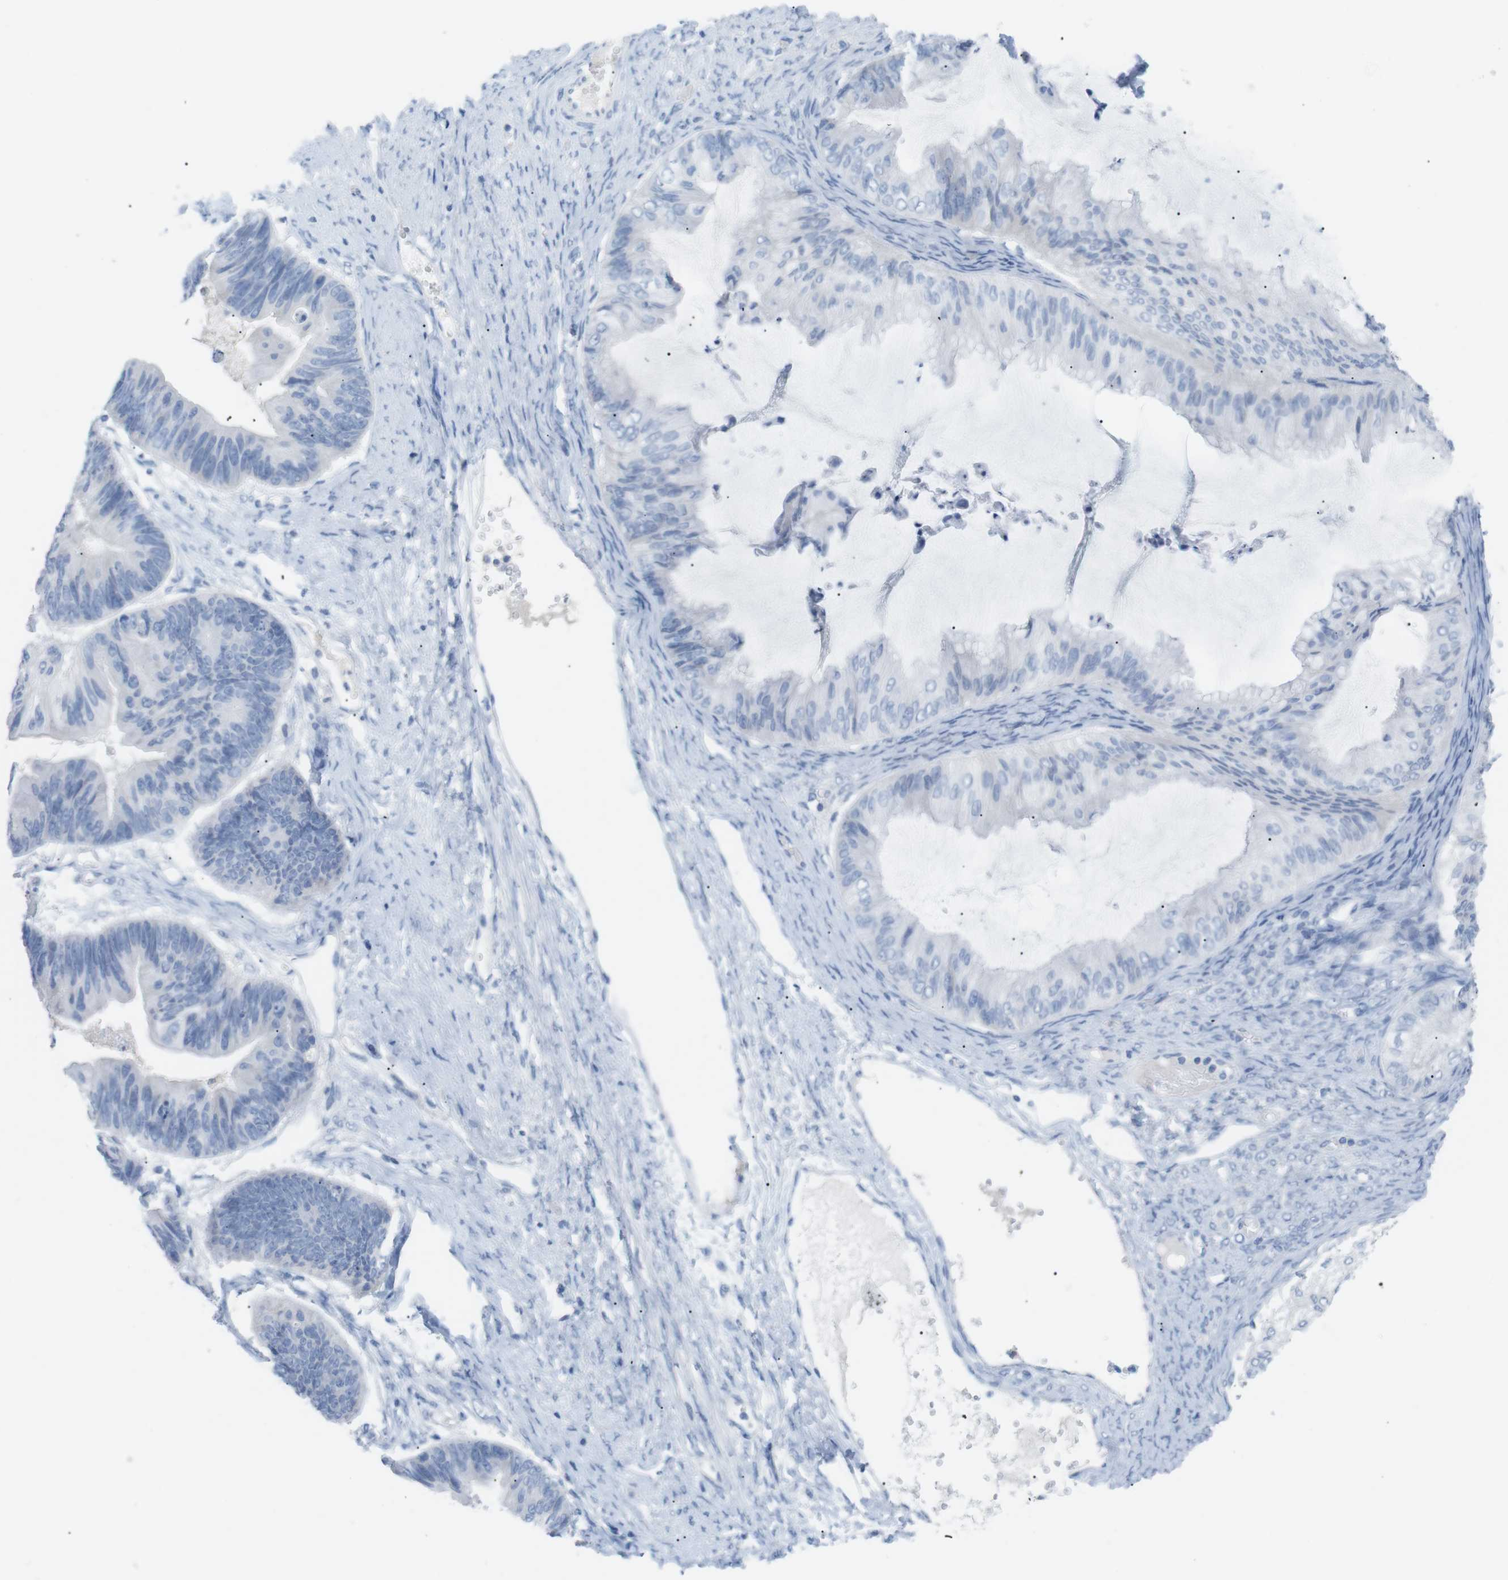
{"staining": {"intensity": "negative", "quantity": "none", "location": "none"}, "tissue": "ovarian cancer", "cell_type": "Tumor cells", "image_type": "cancer", "snomed": [{"axis": "morphology", "description": "Cystadenocarcinoma, mucinous, NOS"}, {"axis": "topography", "description": "Ovary"}], "caption": "This photomicrograph is of ovarian mucinous cystadenocarcinoma stained with IHC to label a protein in brown with the nuclei are counter-stained blue. There is no staining in tumor cells.", "gene": "HBG2", "patient": {"sex": "female", "age": 61}}